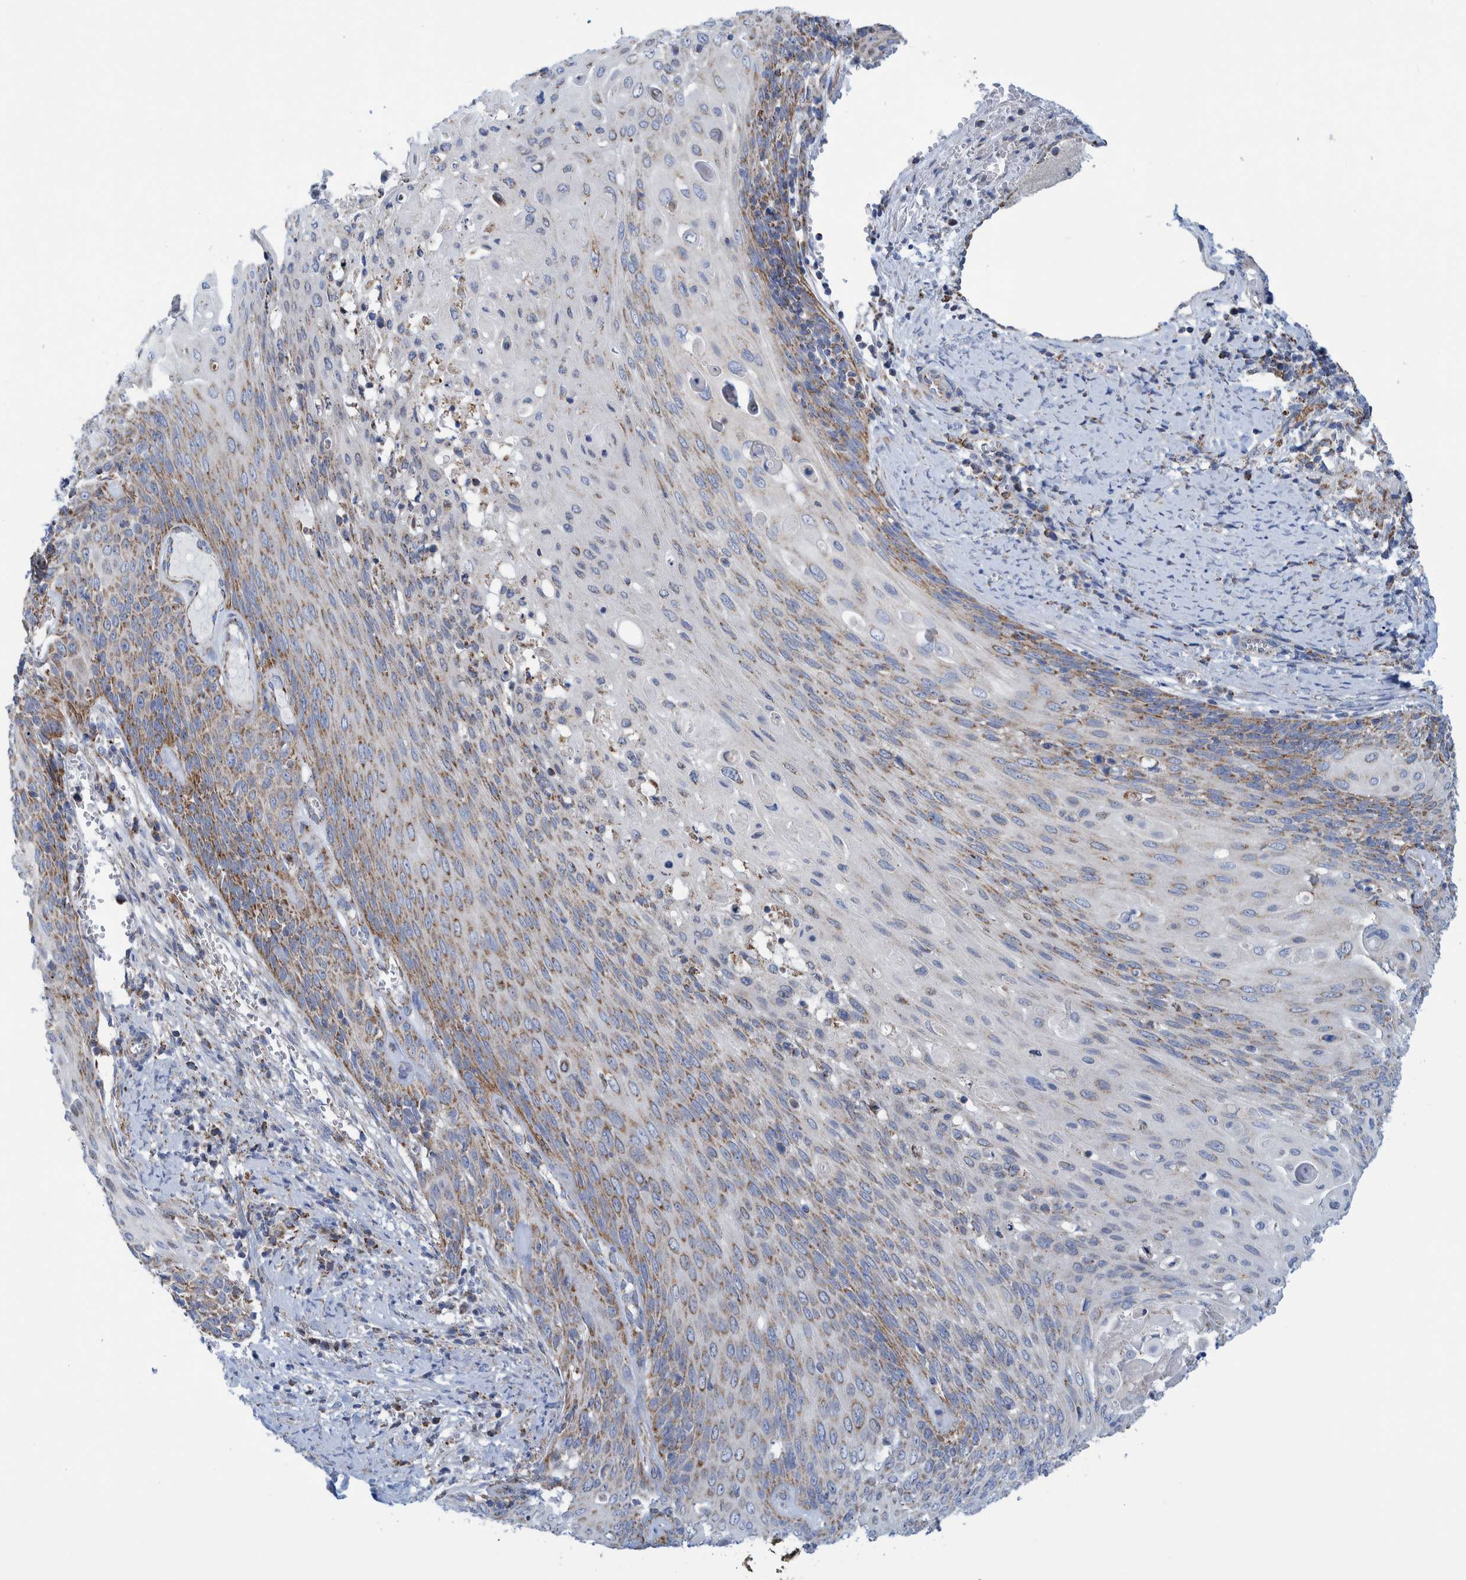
{"staining": {"intensity": "weak", "quantity": "25%-75%", "location": "cytoplasmic/membranous"}, "tissue": "cervical cancer", "cell_type": "Tumor cells", "image_type": "cancer", "snomed": [{"axis": "morphology", "description": "Squamous cell carcinoma, NOS"}, {"axis": "topography", "description": "Cervix"}], "caption": "Tumor cells exhibit weak cytoplasmic/membranous positivity in approximately 25%-75% of cells in squamous cell carcinoma (cervical).", "gene": "MRPS7", "patient": {"sex": "female", "age": 39}}